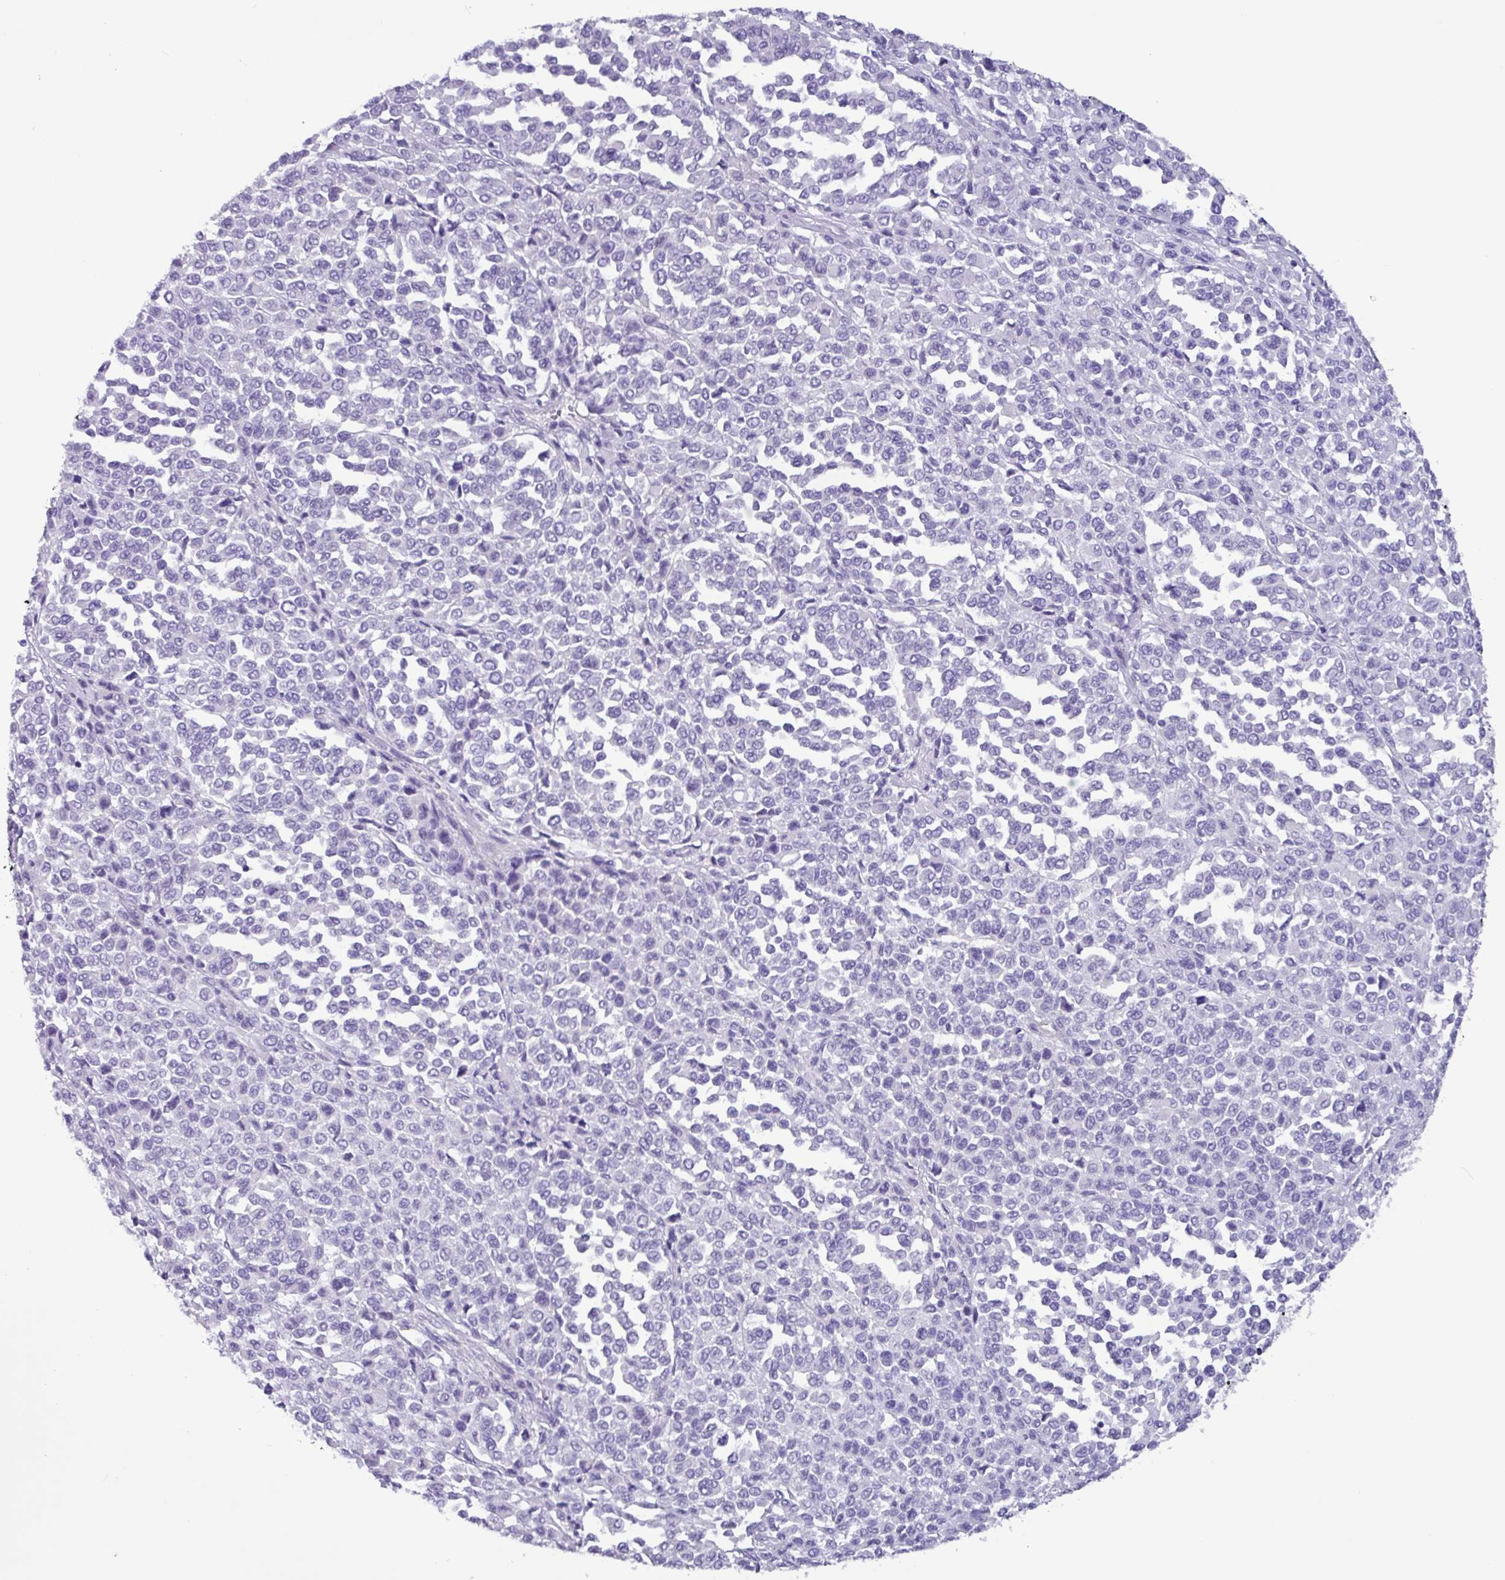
{"staining": {"intensity": "negative", "quantity": "none", "location": "none"}, "tissue": "melanoma", "cell_type": "Tumor cells", "image_type": "cancer", "snomed": [{"axis": "morphology", "description": "Malignant melanoma, Metastatic site"}, {"axis": "topography", "description": "Pancreas"}], "caption": "Human melanoma stained for a protein using IHC exhibits no staining in tumor cells.", "gene": "MRM2", "patient": {"sex": "female", "age": 30}}